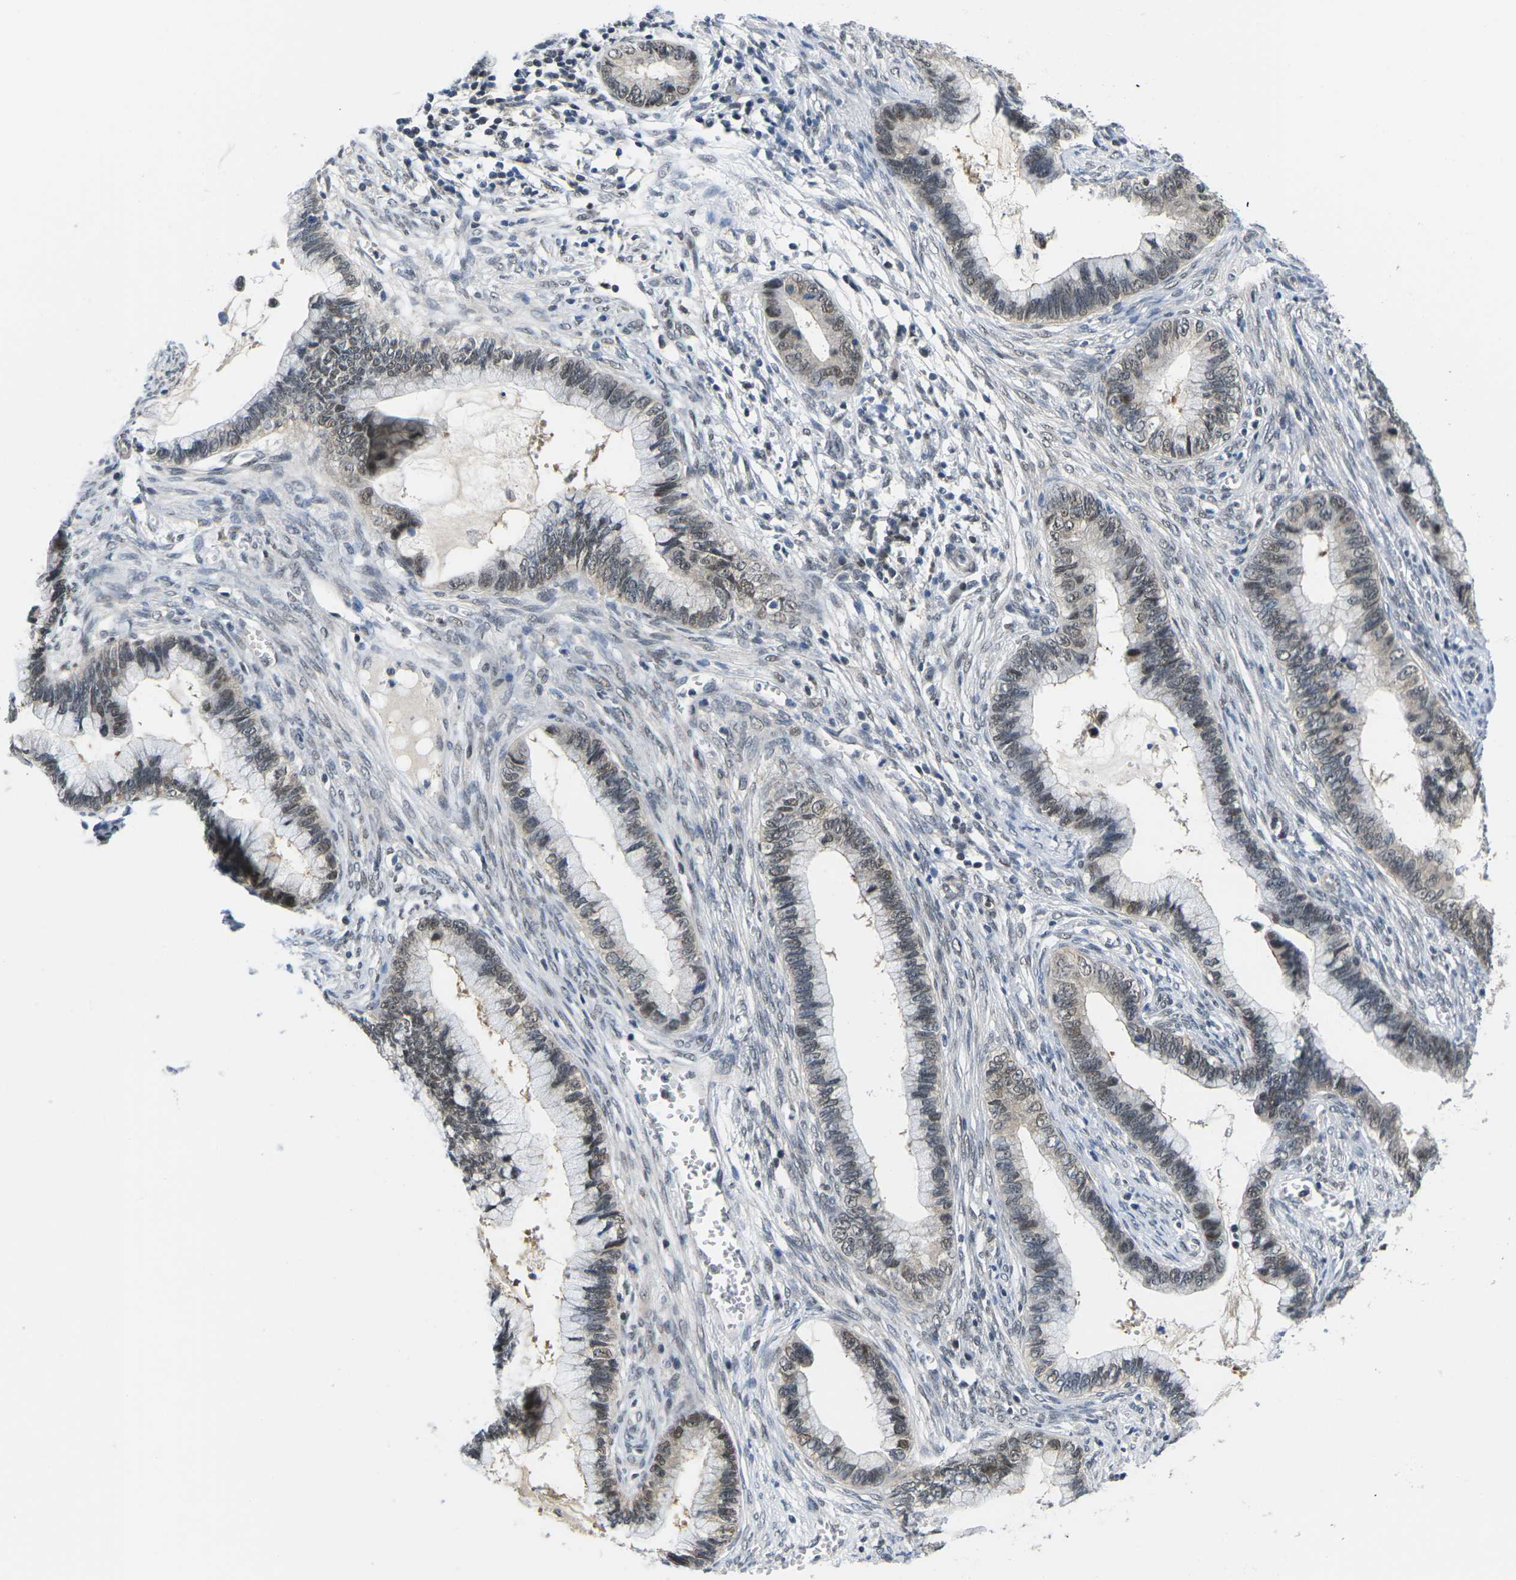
{"staining": {"intensity": "moderate", "quantity": "25%-75%", "location": "nuclear"}, "tissue": "cervical cancer", "cell_type": "Tumor cells", "image_type": "cancer", "snomed": [{"axis": "morphology", "description": "Adenocarcinoma, NOS"}, {"axis": "topography", "description": "Cervix"}], "caption": "This is an image of immunohistochemistry (IHC) staining of cervical cancer (adenocarcinoma), which shows moderate staining in the nuclear of tumor cells.", "gene": "UBA7", "patient": {"sex": "female", "age": 44}}